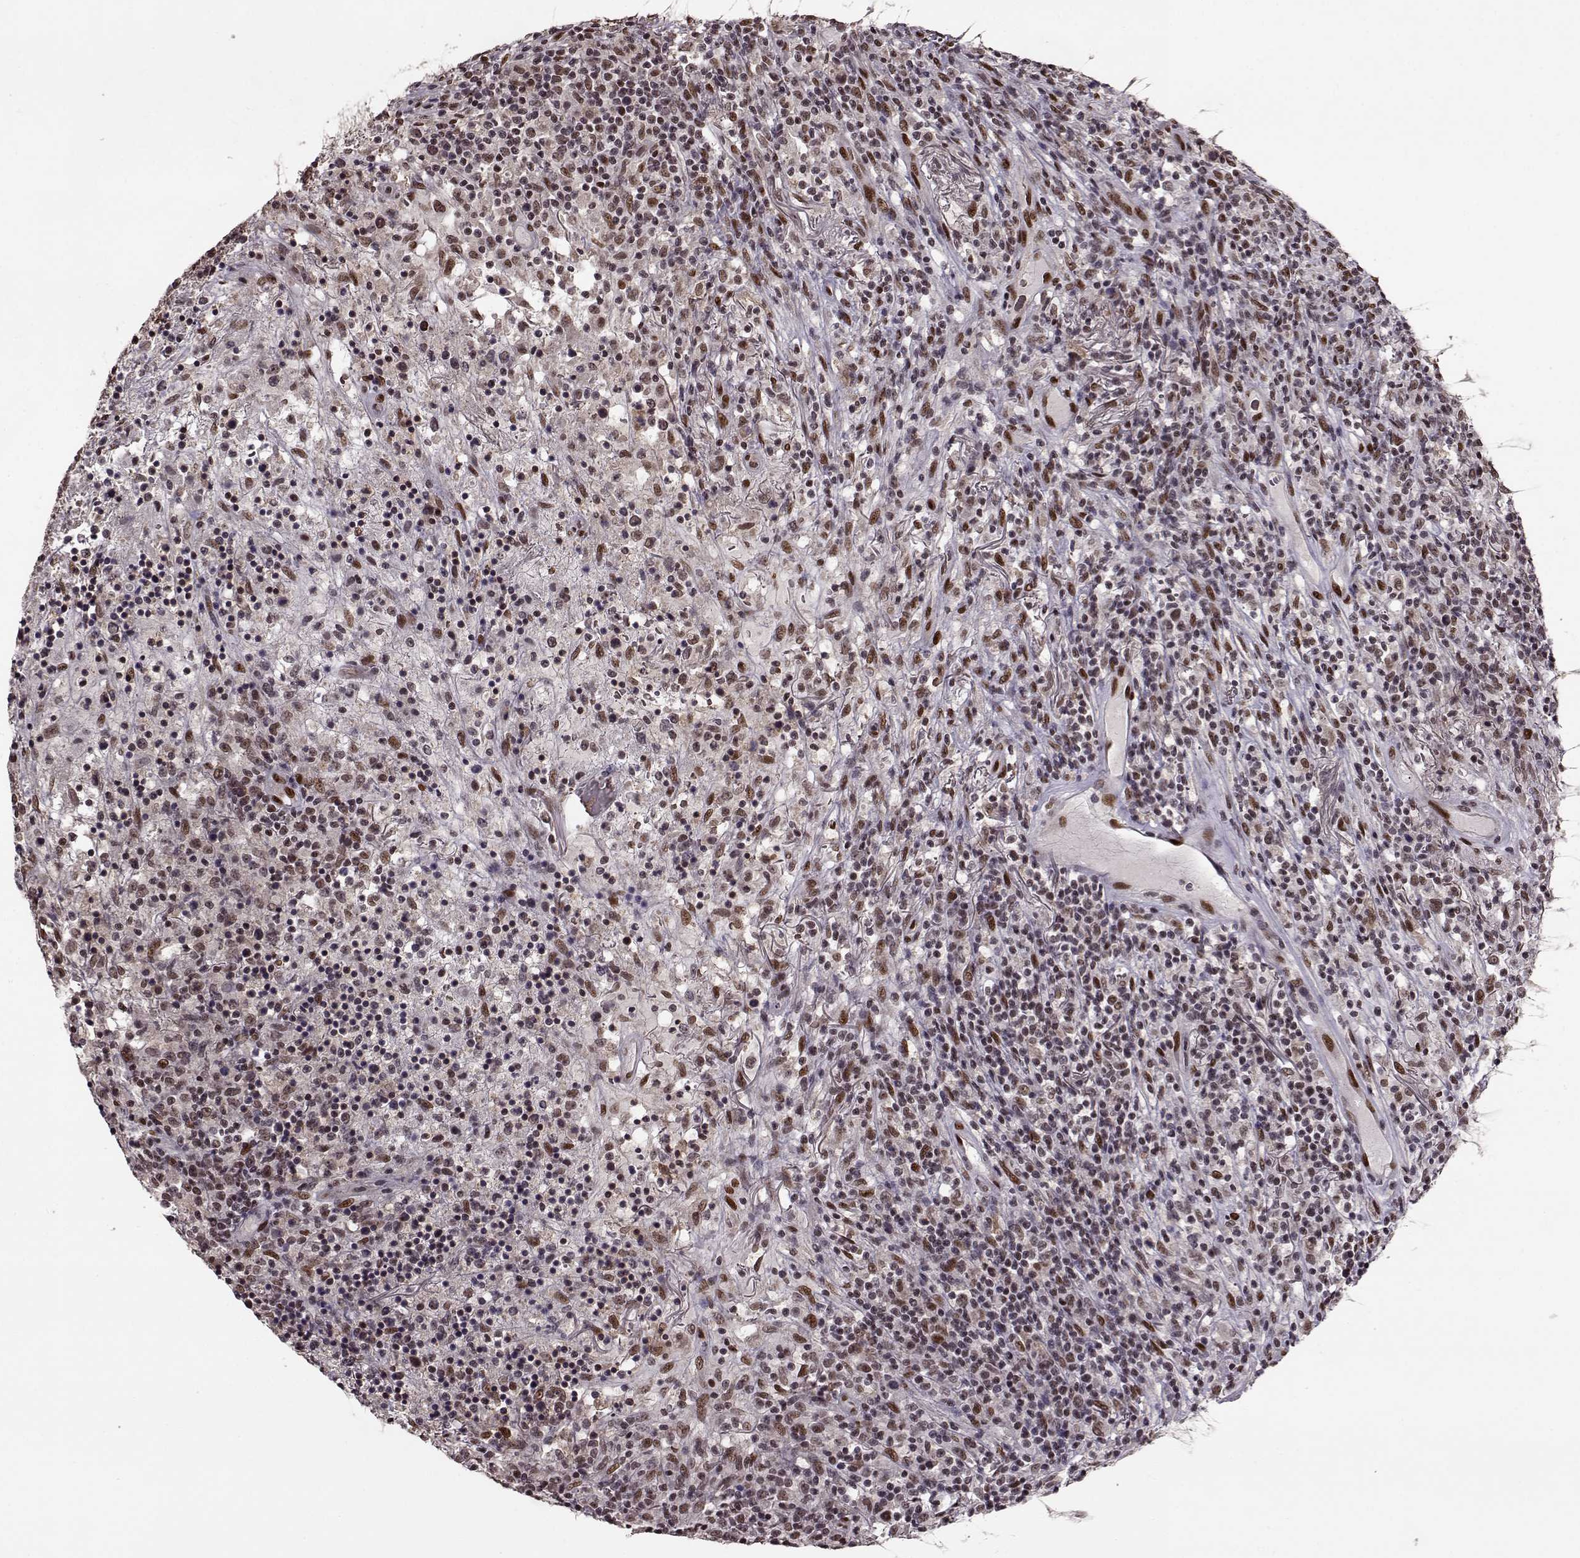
{"staining": {"intensity": "moderate", "quantity": "25%-75%", "location": "nuclear"}, "tissue": "lymphoma", "cell_type": "Tumor cells", "image_type": "cancer", "snomed": [{"axis": "morphology", "description": "Malignant lymphoma, non-Hodgkin's type, High grade"}, {"axis": "topography", "description": "Lung"}], "caption": "High-grade malignant lymphoma, non-Hodgkin's type was stained to show a protein in brown. There is medium levels of moderate nuclear positivity in approximately 25%-75% of tumor cells. The staining is performed using DAB brown chromogen to label protein expression. The nuclei are counter-stained blue using hematoxylin.", "gene": "FTO", "patient": {"sex": "male", "age": 79}}